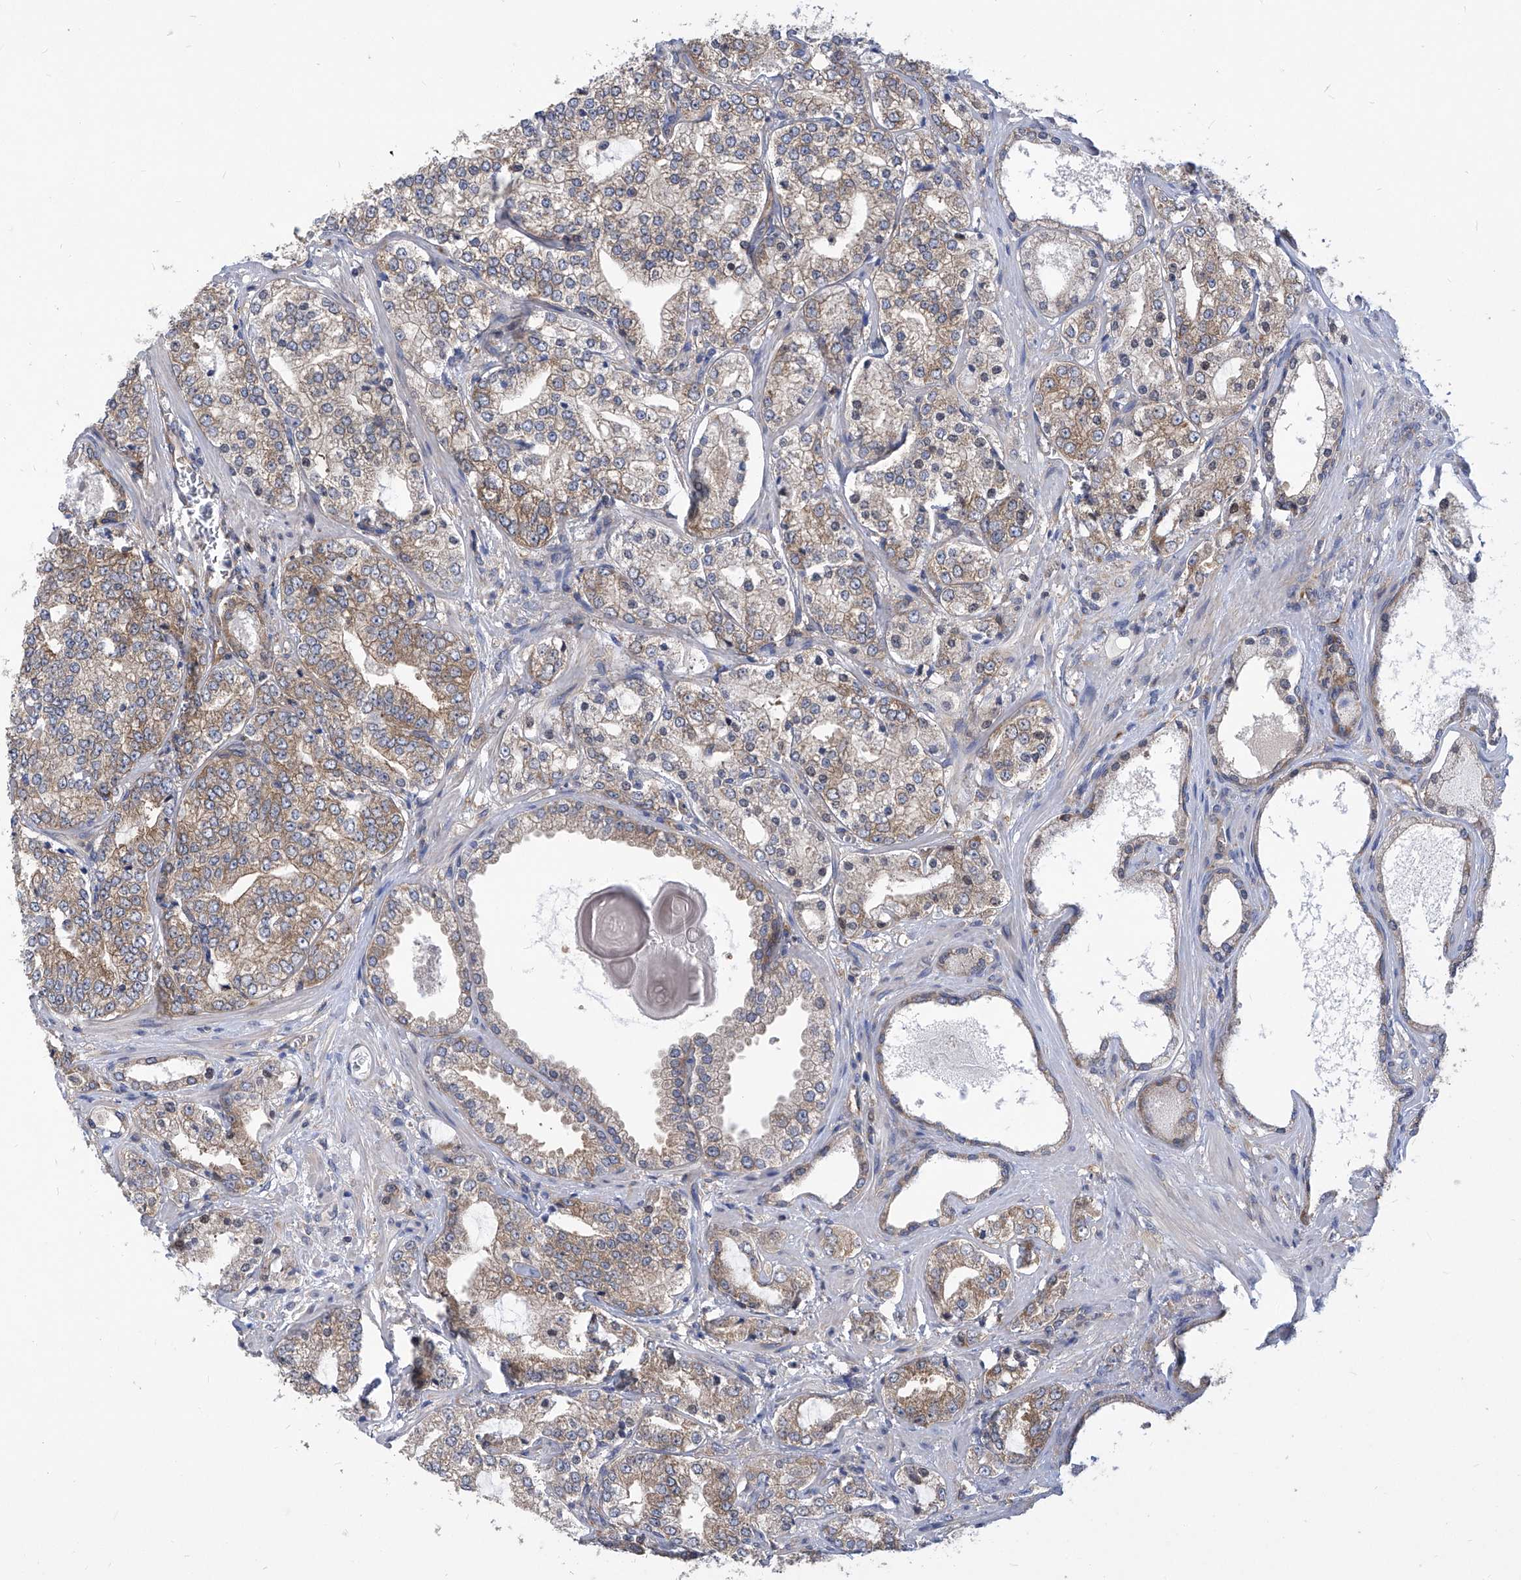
{"staining": {"intensity": "weak", "quantity": "25%-75%", "location": "cytoplasmic/membranous"}, "tissue": "prostate cancer", "cell_type": "Tumor cells", "image_type": "cancer", "snomed": [{"axis": "morphology", "description": "Adenocarcinoma, High grade"}, {"axis": "topography", "description": "Prostate"}], "caption": "Weak cytoplasmic/membranous expression for a protein is seen in approximately 25%-75% of tumor cells of adenocarcinoma (high-grade) (prostate) using immunohistochemistry.", "gene": "EIF3M", "patient": {"sex": "male", "age": 64}}